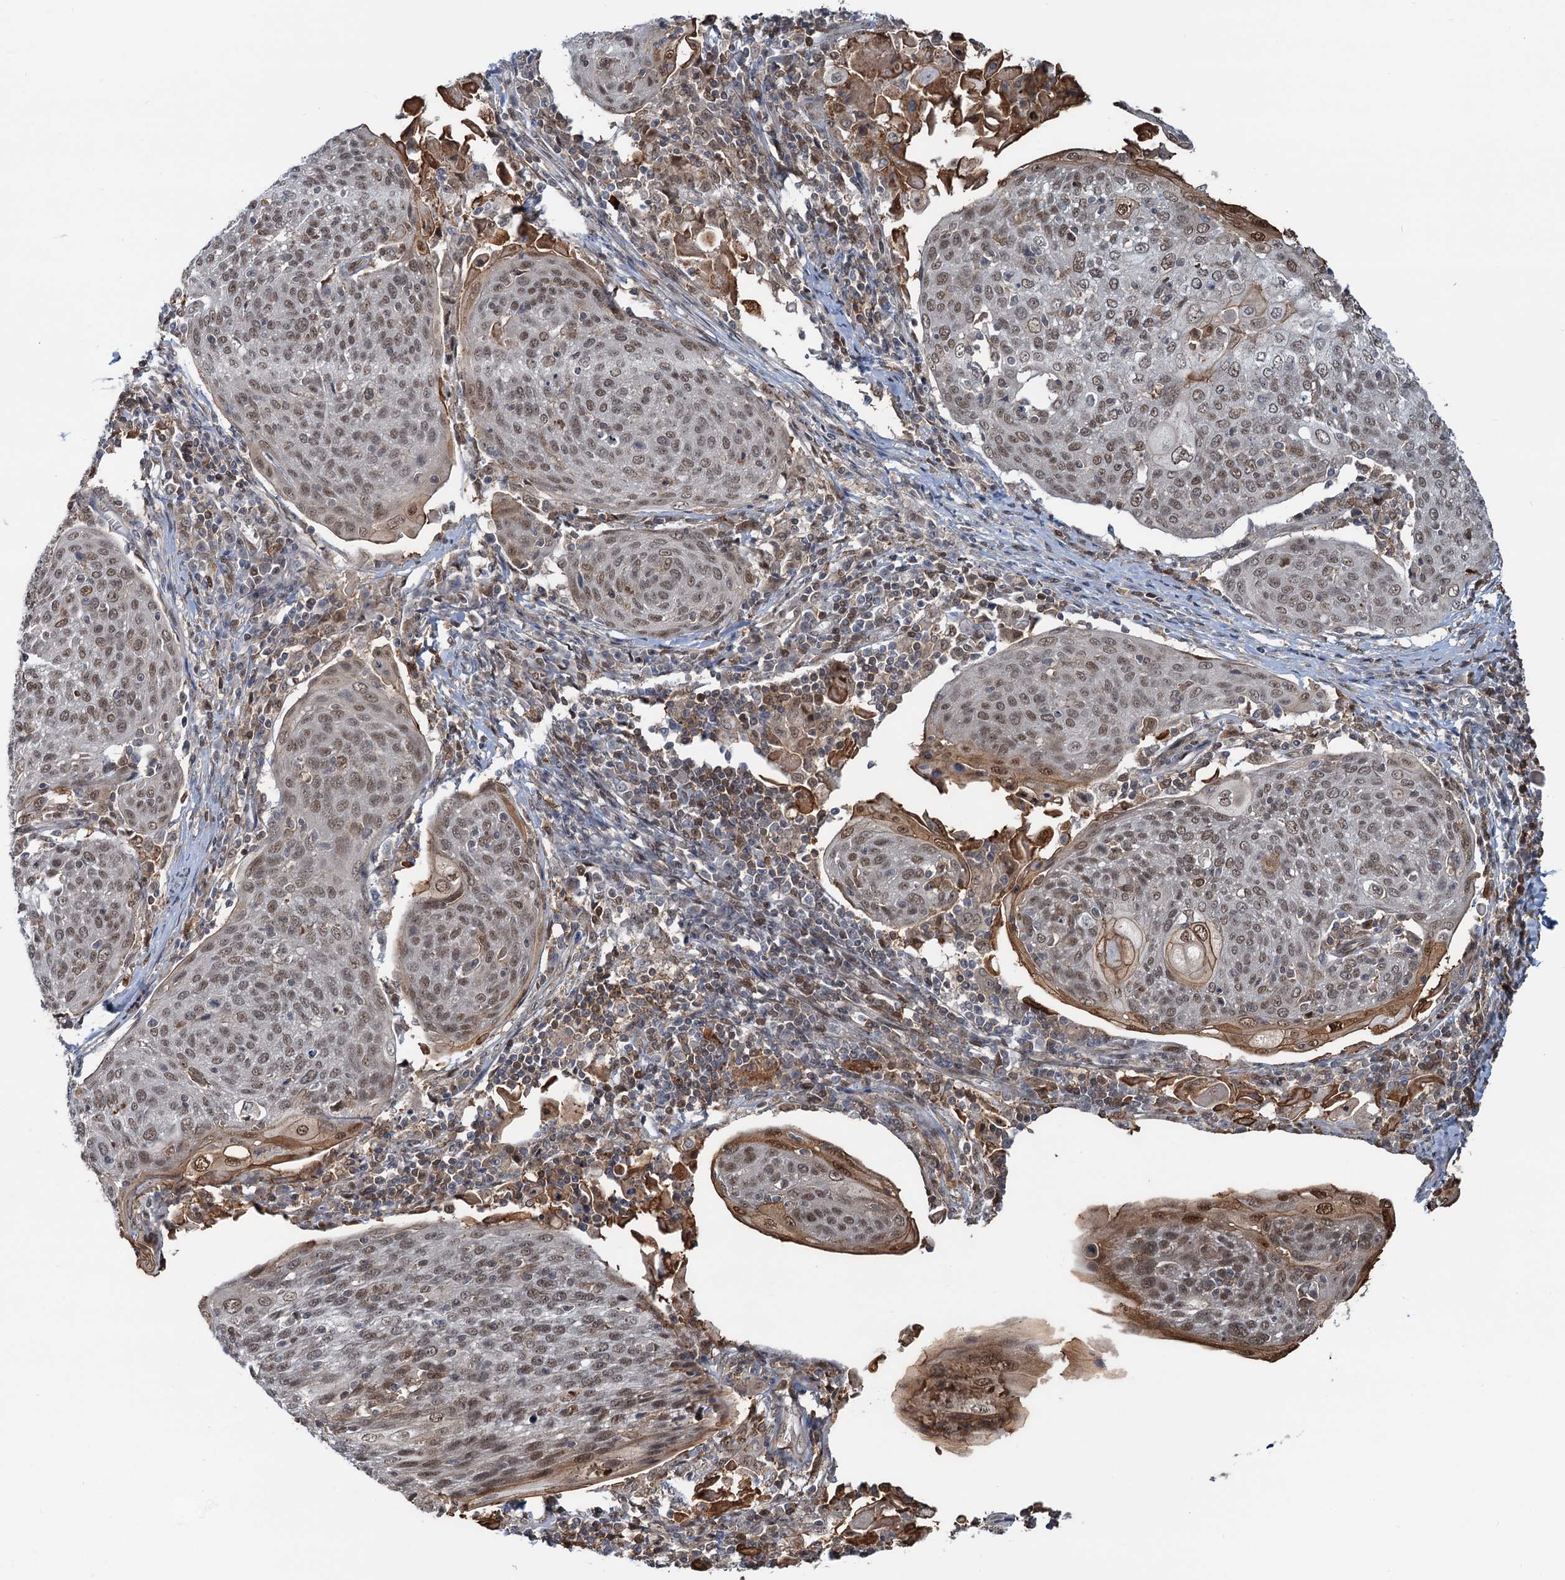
{"staining": {"intensity": "weak", "quantity": ">75%", "location": "nuclear"}, "tissue": "cervical cancer", "cell_type": "Tumor cells", "image_type": "cancer", "snomed": [{"axis": "morphology", "description": "Squamous cell carcinoma, NOS"}, {"axis": "topography", "description": "Cervix"}], "caption": "Protein expression by IHC exhibits weak nuclear positivity in approximately >75% of tumor cells in cervical cancer.", "gene": "ZNF609", "patient": {"sex": "female", "age": 67}}